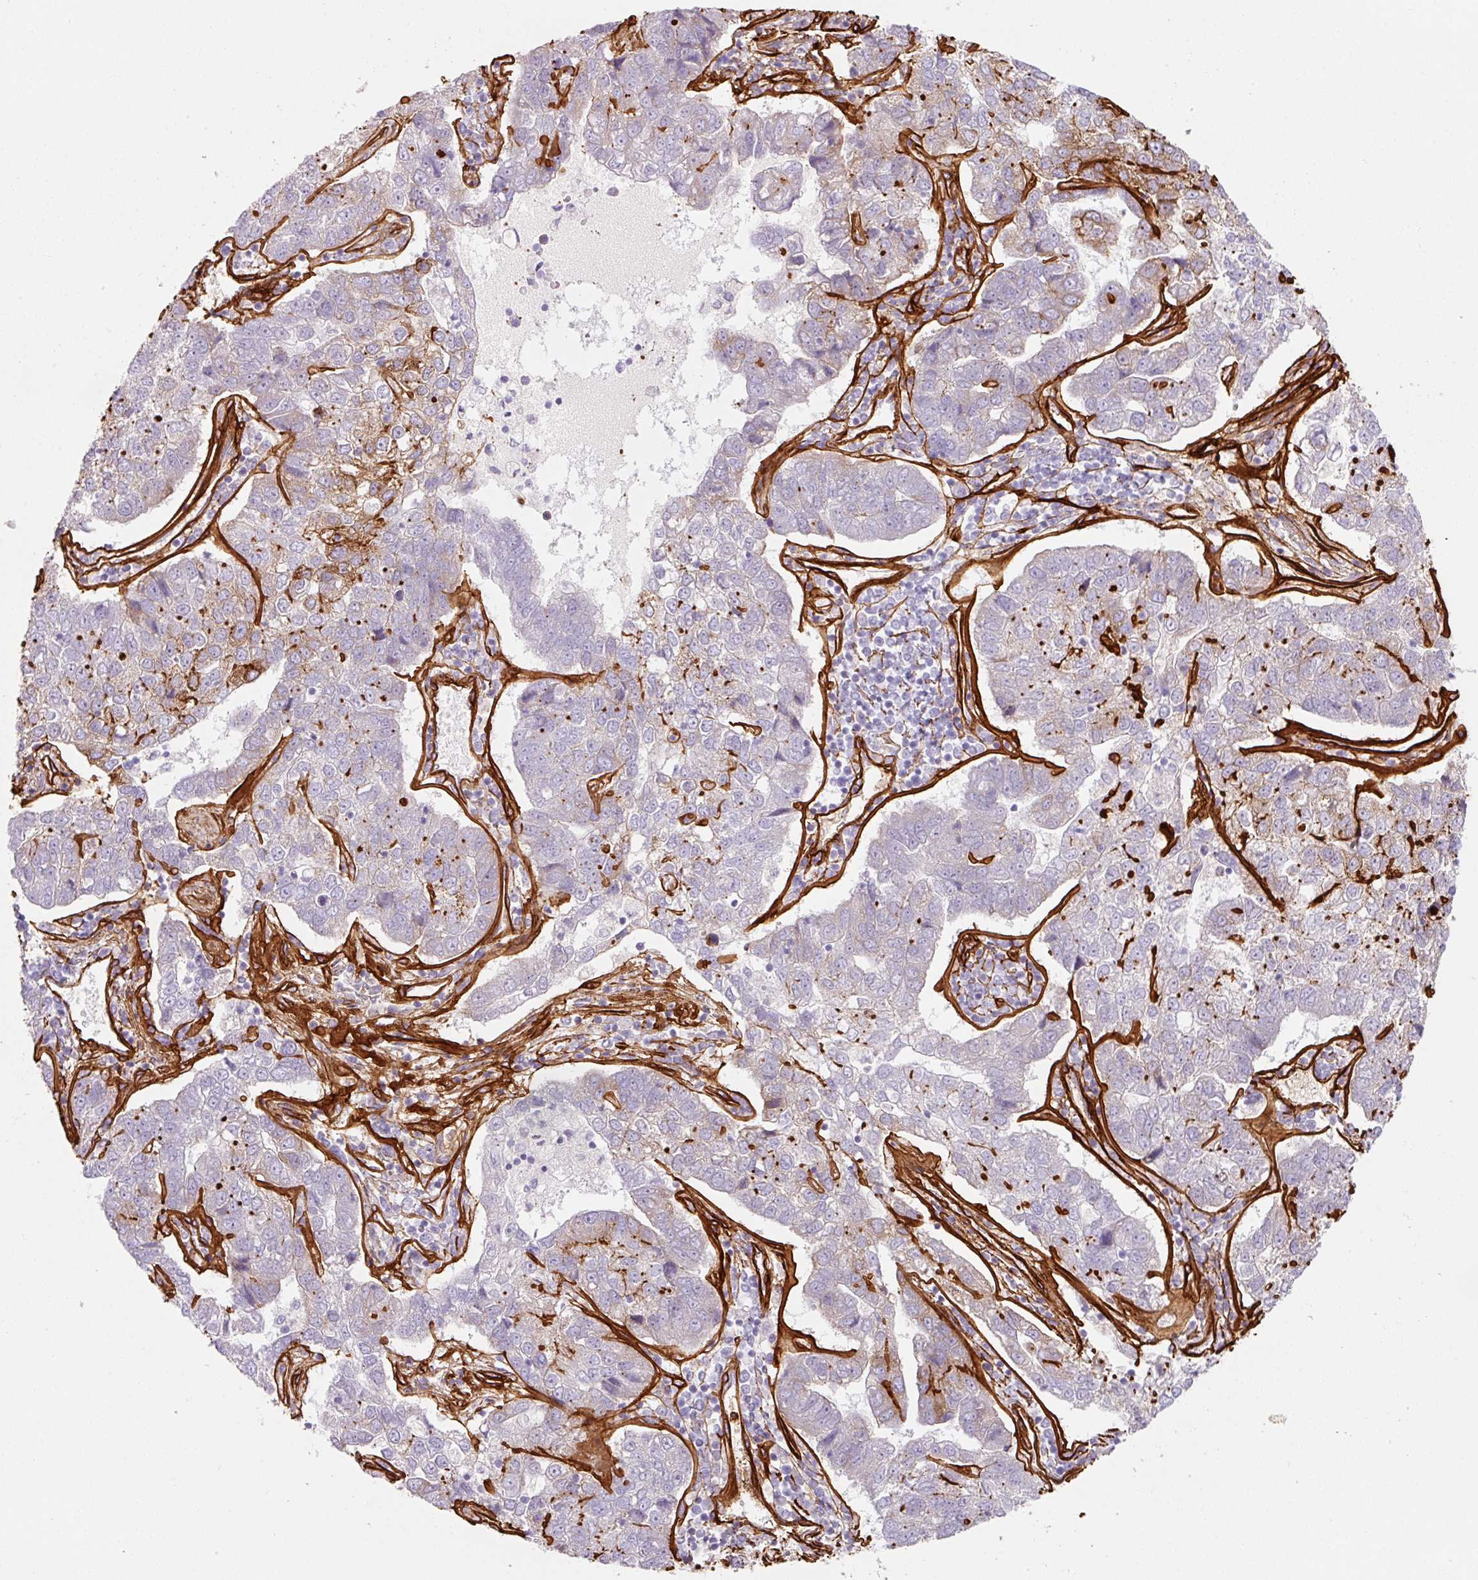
{"staining": {"intensity": "negative", "quantity": "none", "location": "none"}, "tissue": "pancreatic cancer", "cell_type": "Tumor cells", "image_type": "cancer", "snomed": [{"axis": "morphology", "description": "Adenocarcinoma, NOS"}, {"axis": "topography", "description": "Pancreas"}], "caption": "A high-resolution image shows immunohistochemistry (IHC) staining of pancreatic adenocarcinoma, which demonstrates no significant positivity in tumor cells. The staining is performed using DAB (3,3'-diaminobenzidine) brown chromogen with nuclei counter-stained in using hematoxylin.", "gene": "LOXL4", "patient": {"sex": "female", "age": 61}}